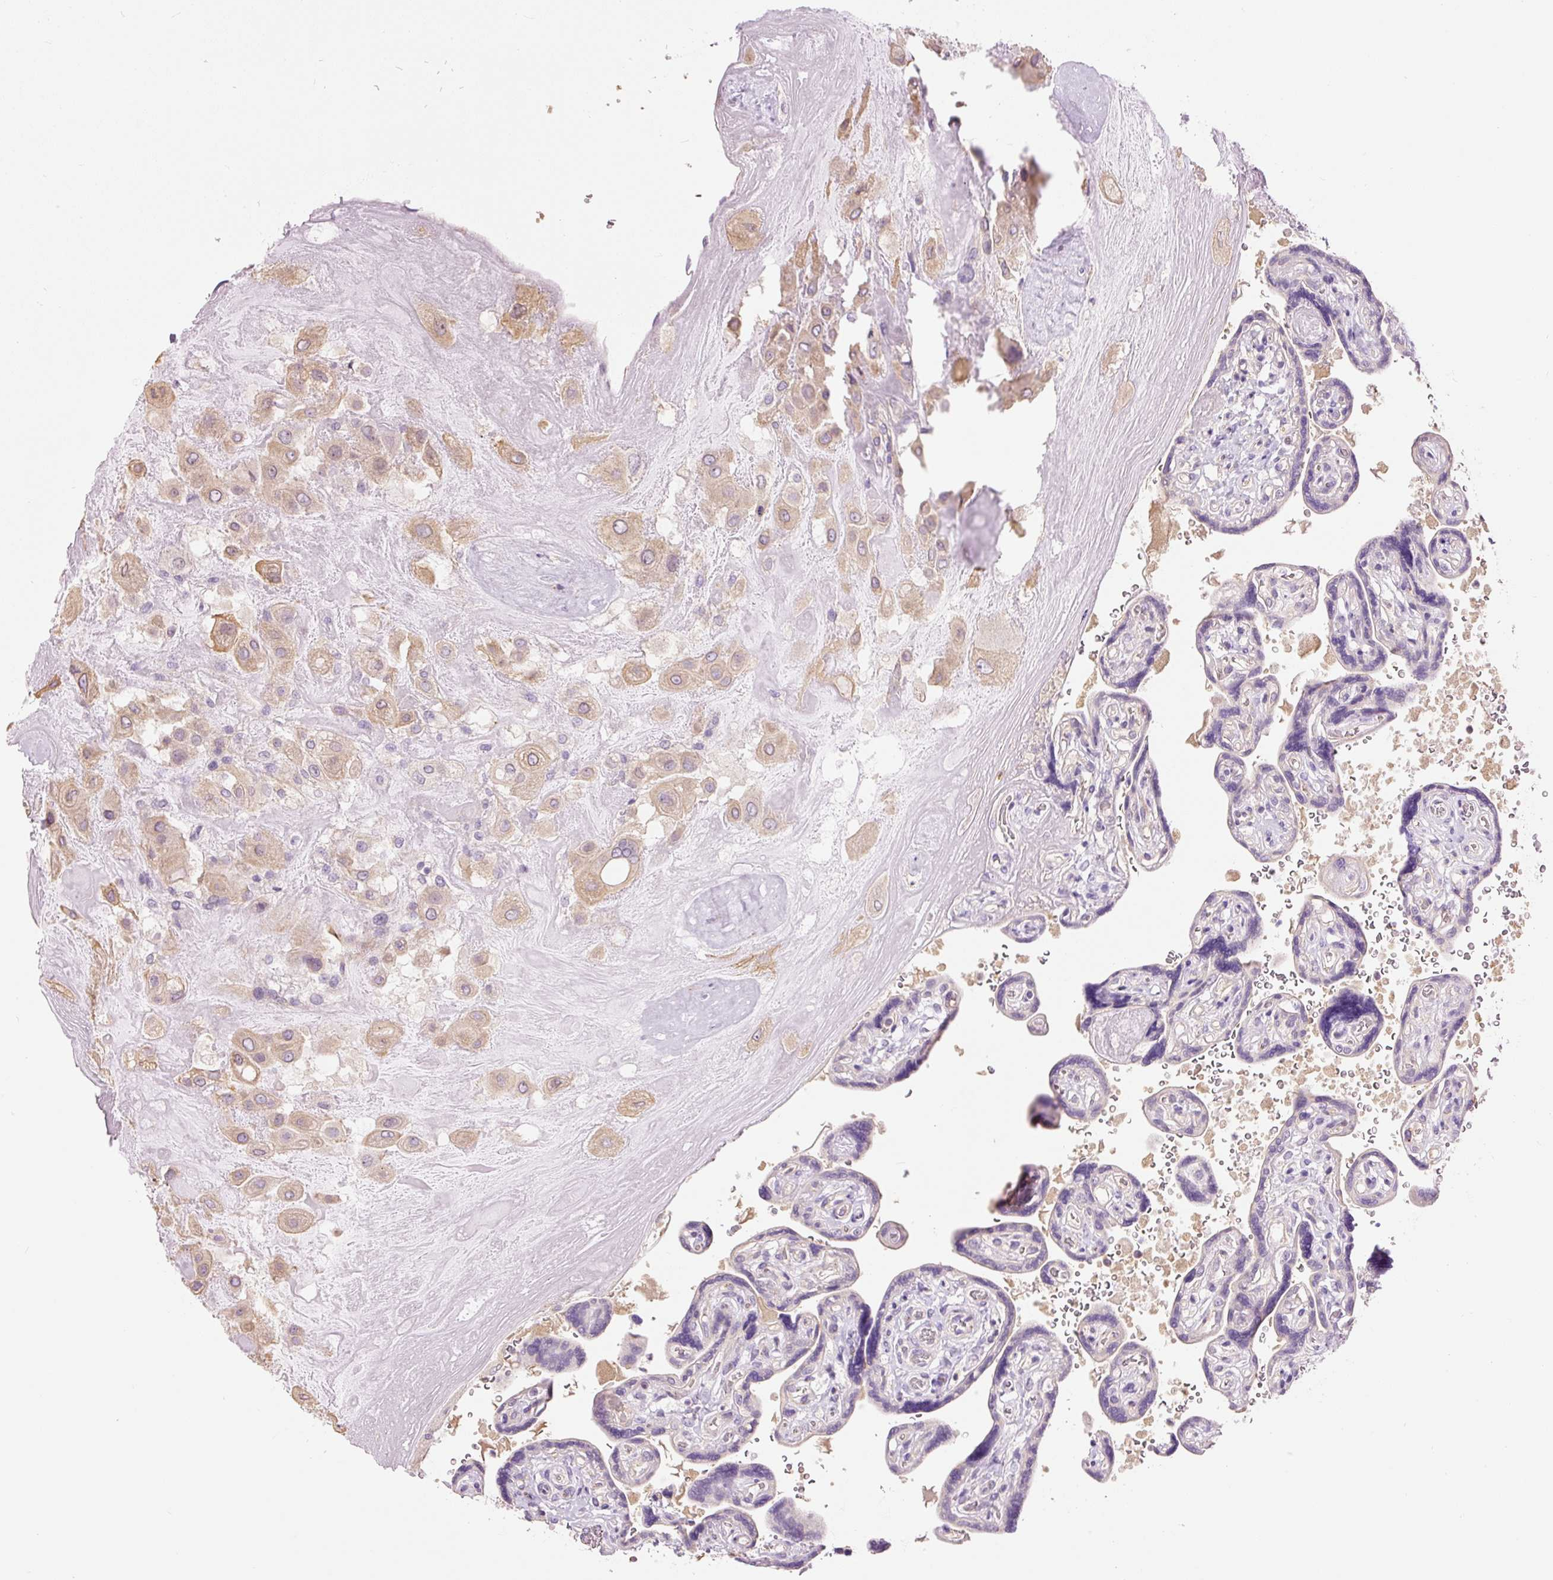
{"staining": {"intensity": "moderate", "quantity": ">75%", "location": "cytoplasmic/membranous"}, "tissue": "placenta", "cell_type": "Decidual cells", "image_type": "normal", "snomed": [{"axis": "morphology", "description": "Normal tissue, NOS"}, {"axis": "topography", "description": "Placenta"}], "caption": "Placenta stained for a protein shows moderate cytoplasmic/membranous positivity in decidual cells. (Stains: DAB (3,3'-diaminobenzidine) in brown, nuclei in blue, Microscopy: brightfield microscopy at high magnification).", "gene": "DOK6", "patient": {"sex": "female", "age": 32}}